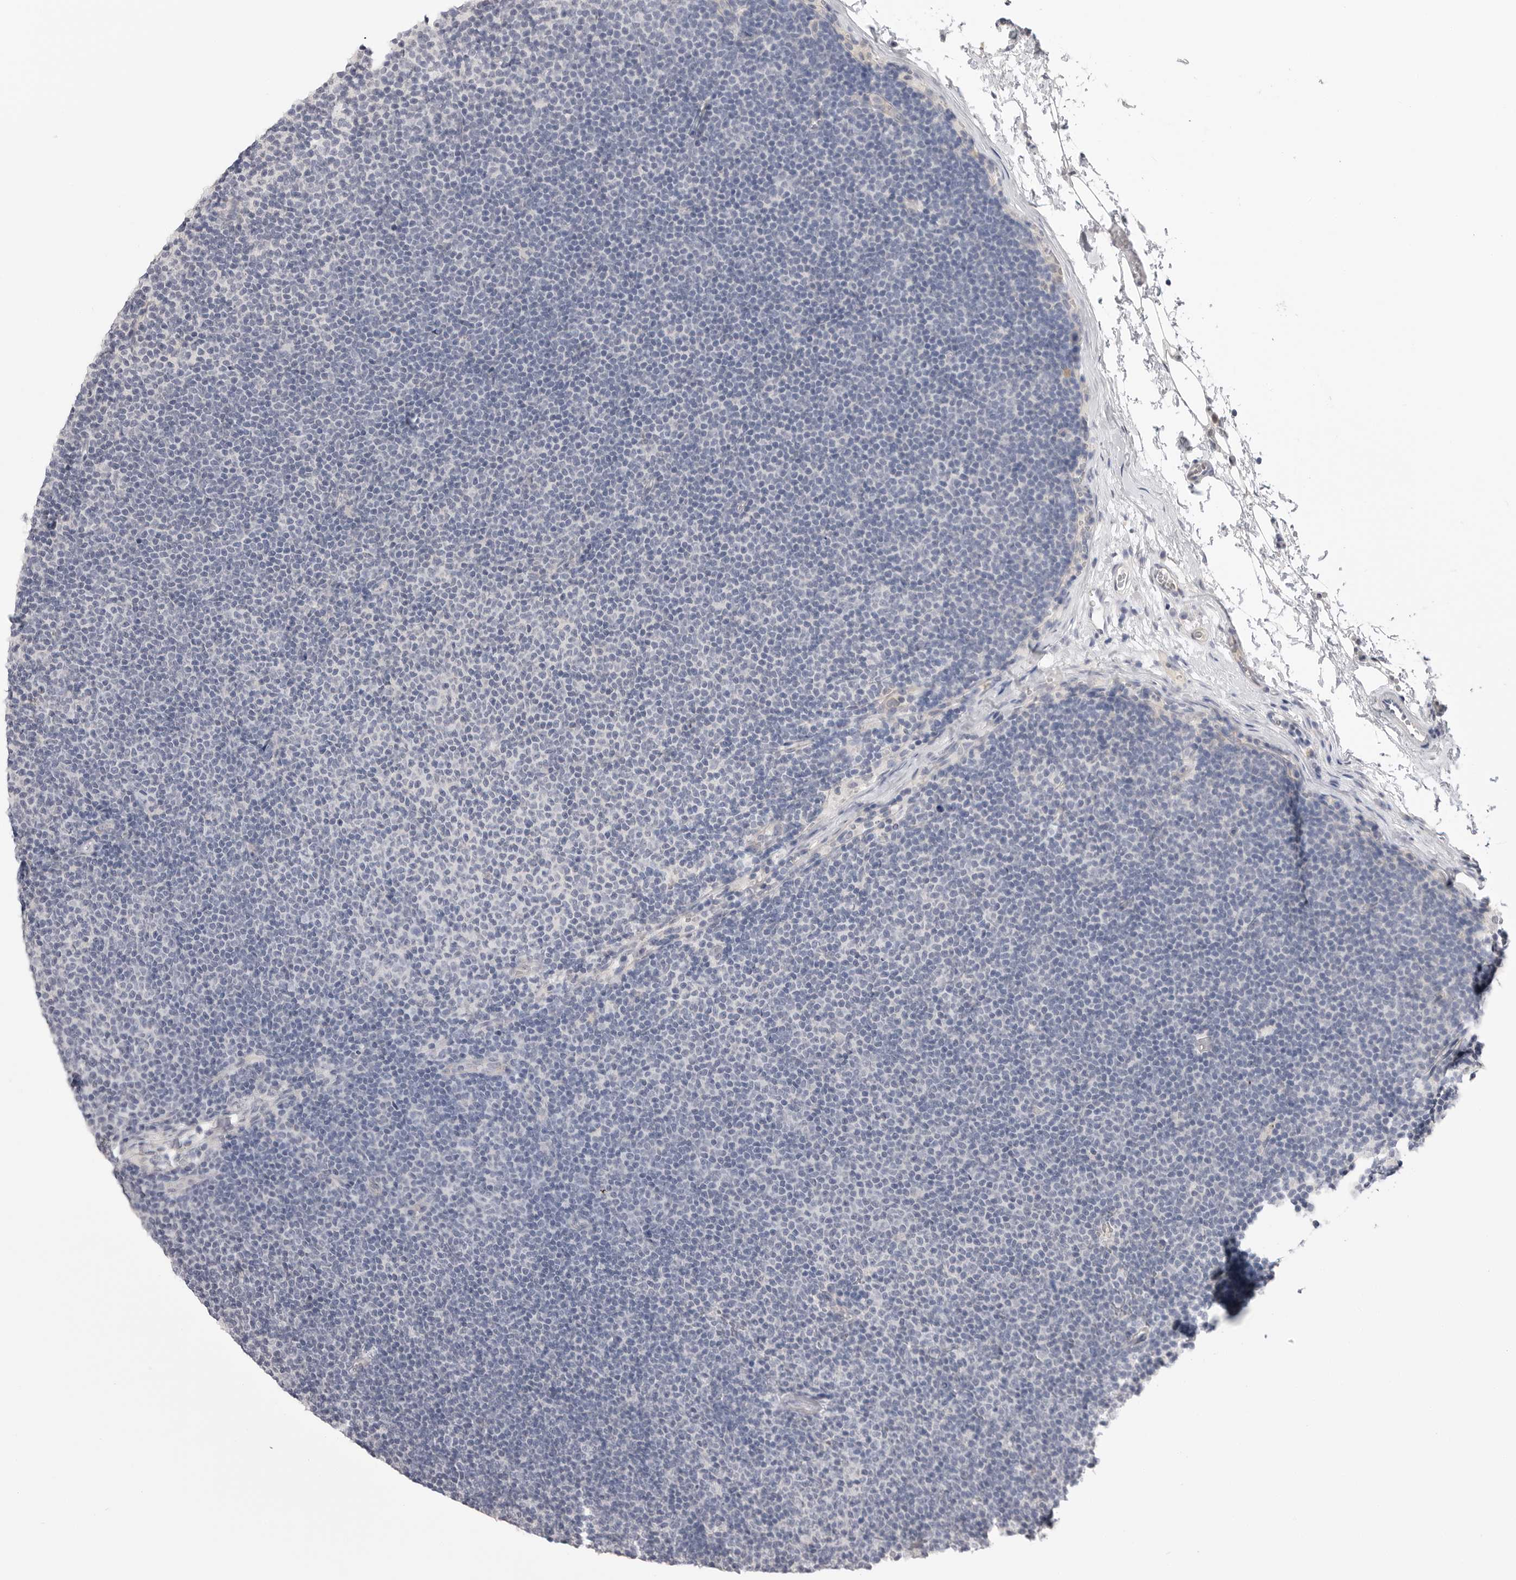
{"staining": {"intensity": "negative", "quantity": "none", "location": "none"}, "tissue": "lymphoma", "cell_type": "Tumor cells", "image_type": "cancer", "snomed": [{"axis": "morphology", "description": "Malignant lymphoma, non-Hodgkin's type, Low grade"}, {"axis": "topography", "description": "Lymph node"}], "caption": "Human low-grade malignant lymphoma, non-Hodgkin's type stained for a protein using IHC reveals no expression in tumor cells.", "gene": "DLGAP3", "patient": {"sex": "female", "age": 53}}